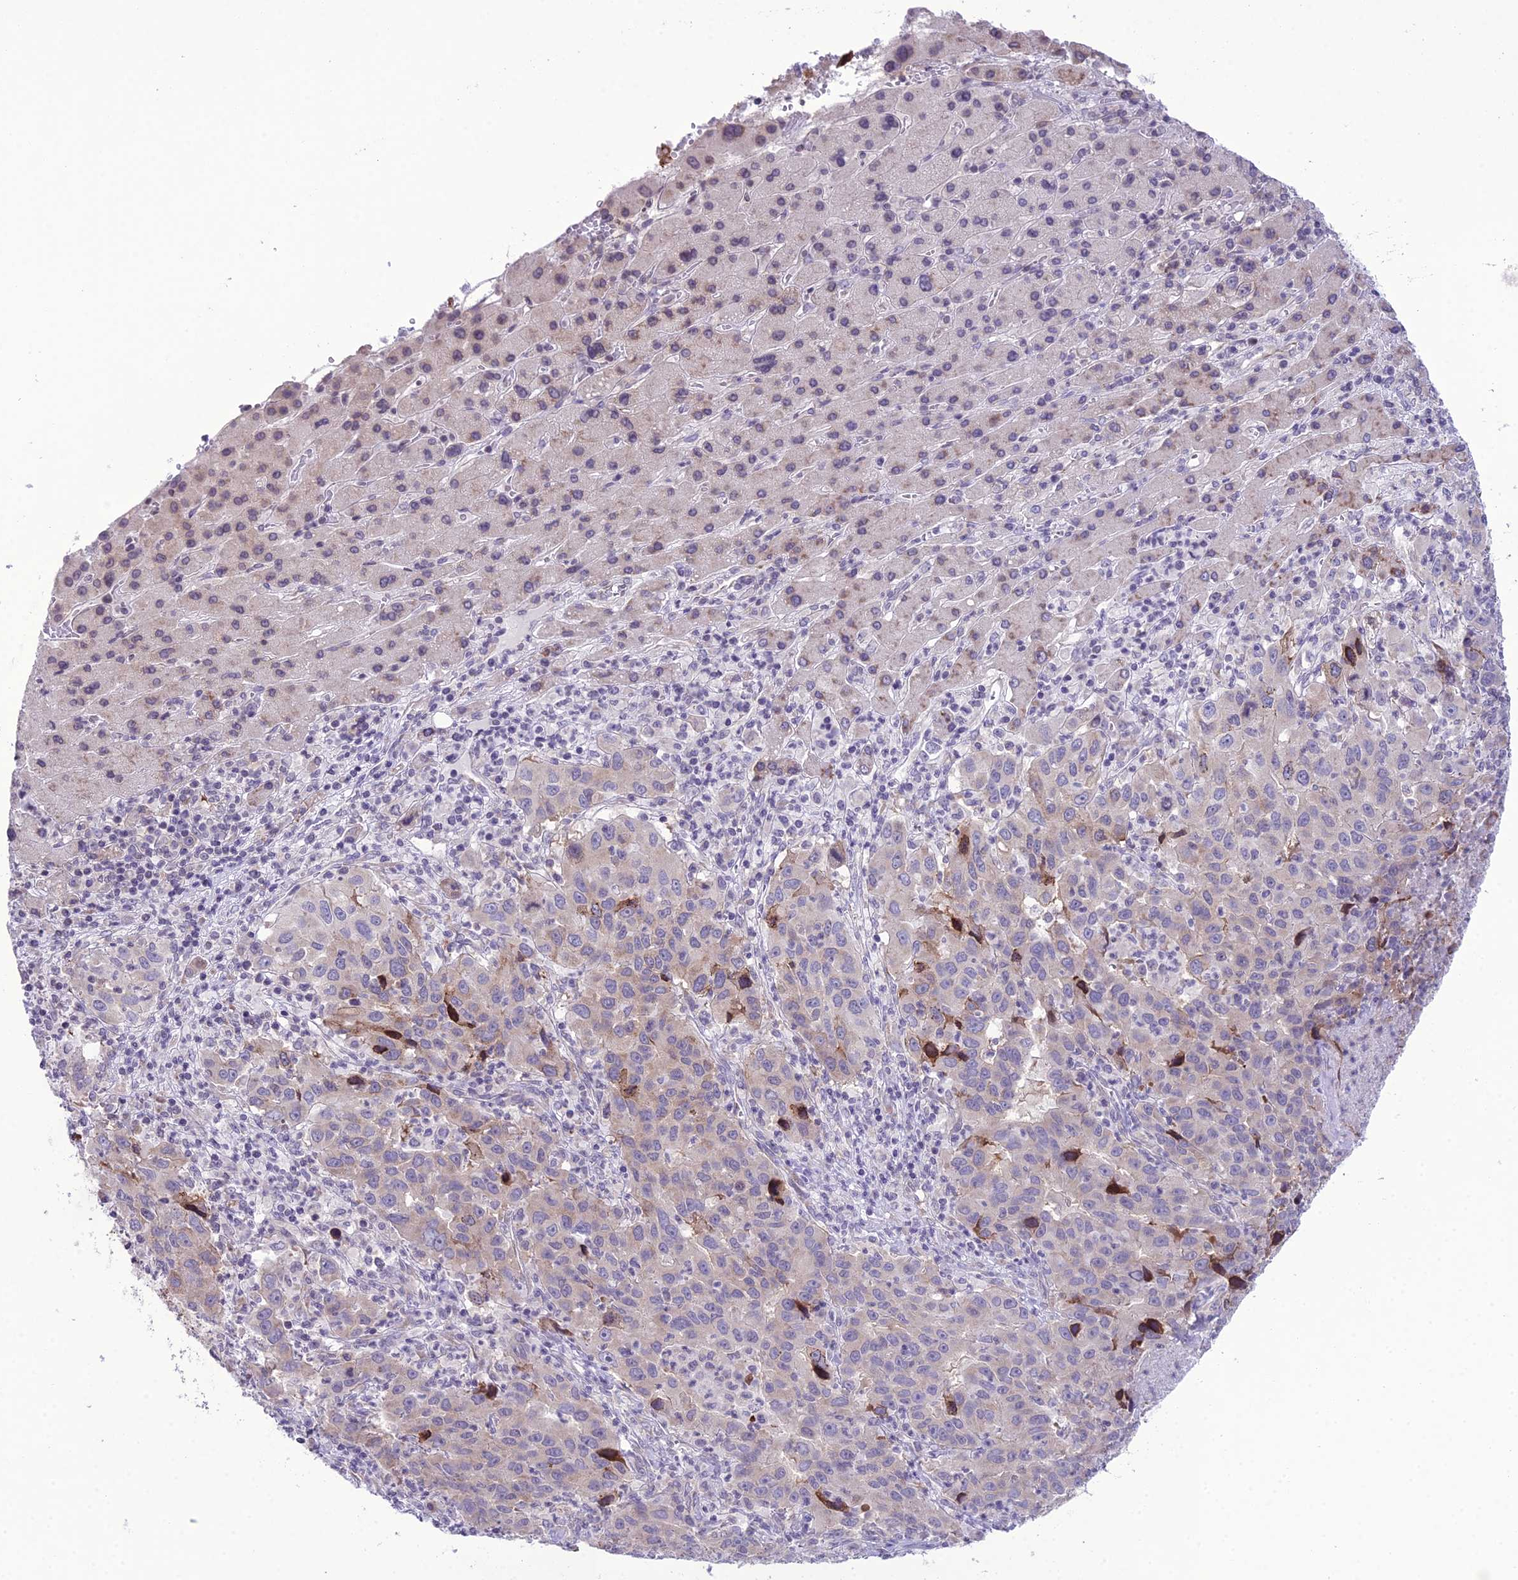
{"staining": {"intensity": "negative", "quantity": "none", "location": "none"}, "tissue": "liver cancer", "cell_type": "Tumor cells", "image_type": "cancer", "snomed": [{"axis": "morphology", "description": "Carcinoma, Hepatocellular, NOS"}, {"axis": "topography", "description": "Liver"}], "caption": "This histopathology image is of liver cancer stained with immunohistochemistry (IHC) to label a protein in brown with the nuclei are counter-stained blue. There is no expression in tumor cells. (Brightfield microscopy of DAB immunohistochemistry (IHC) at high magnification).", "gene": "RPS26", "patient": {"sex": "male", "age": 63}}